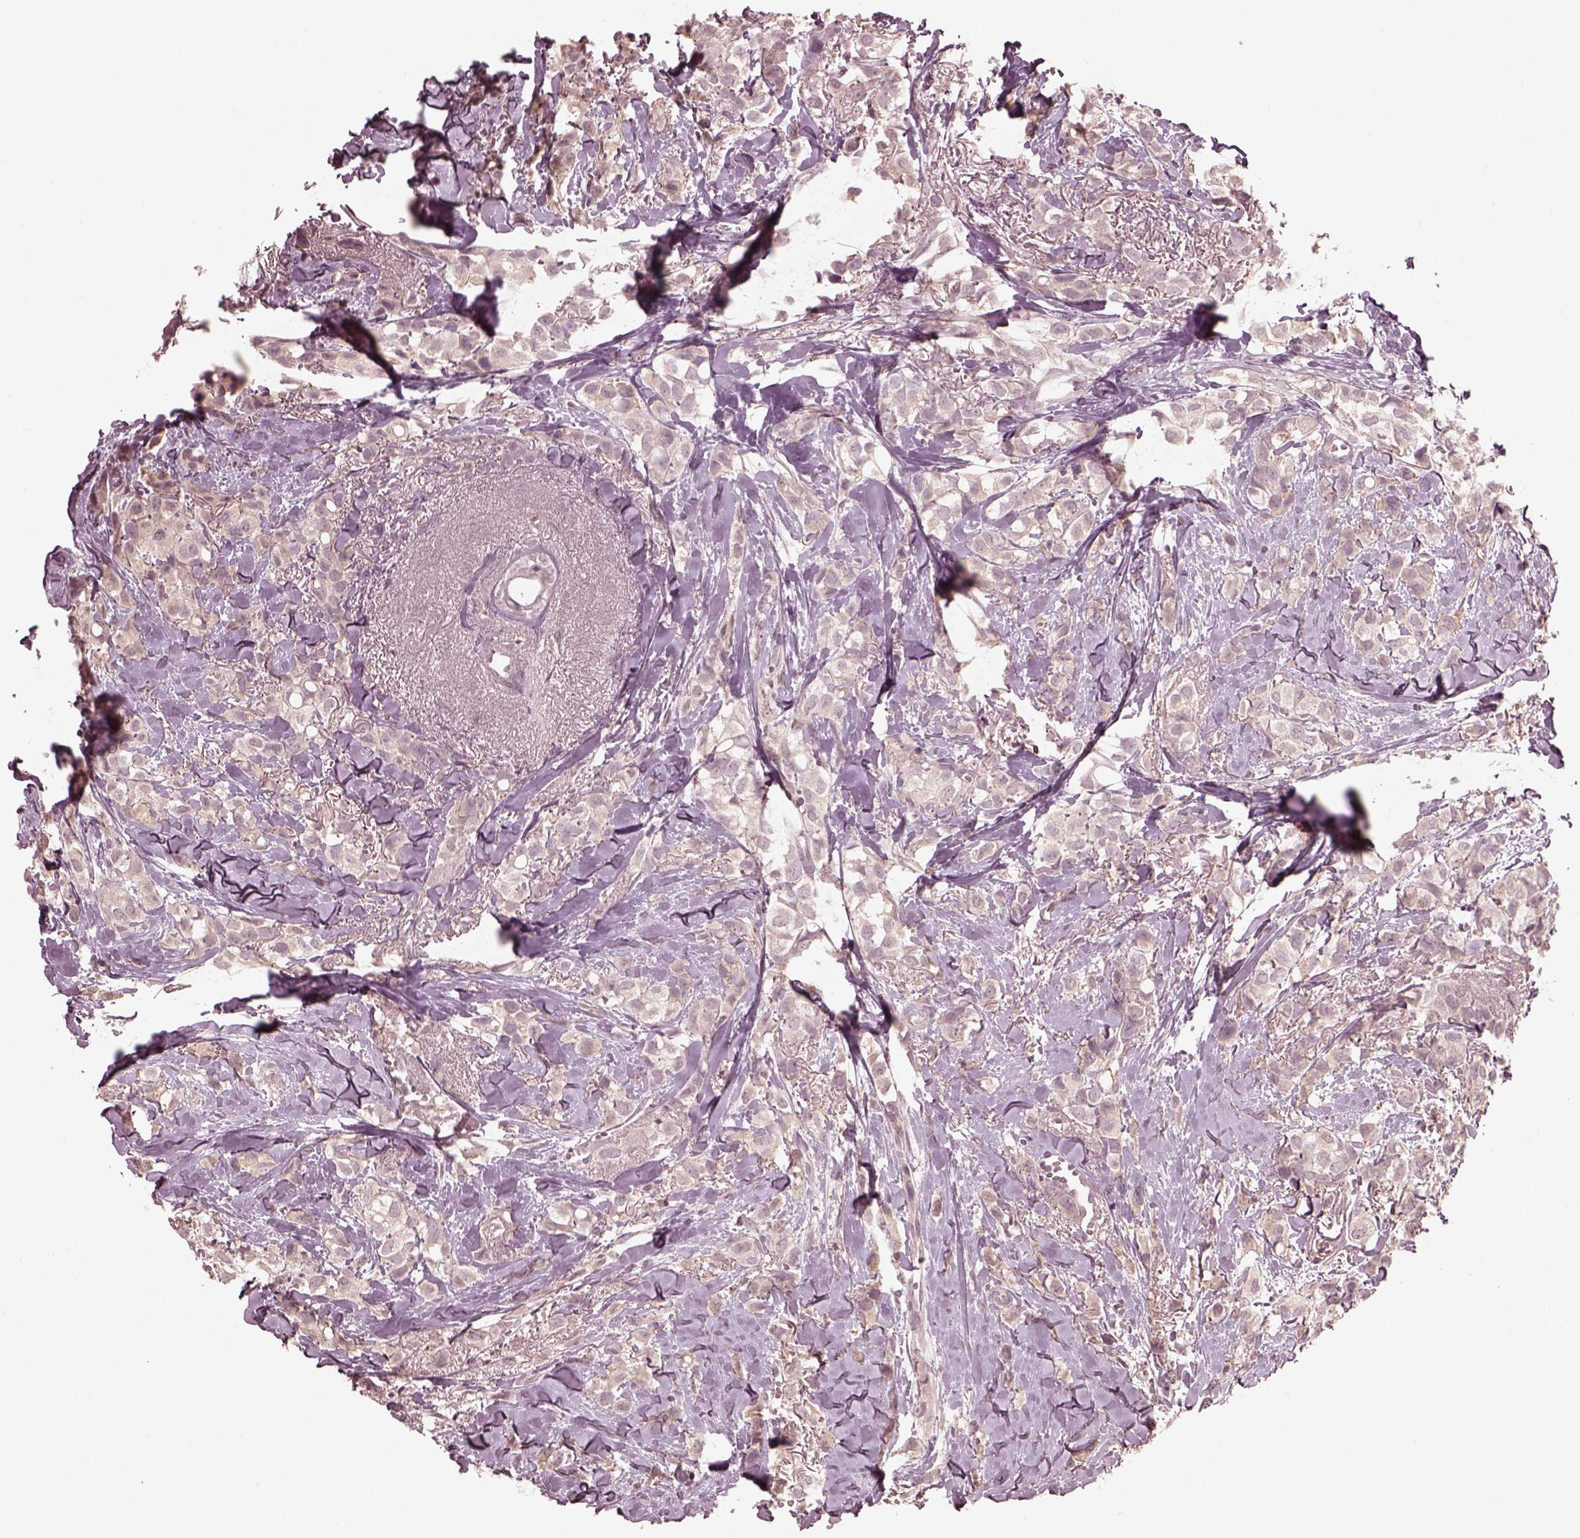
{"staining": {"intensity": "negative", "quantity": "none", "location": "none"}, "tissue": "breast cancer", "cell_type": "Tumor cells", "image_type": "cancer", "snomed": [{"axis": "morphology", "description": "Duct carcinoma"}, {"axis": "topography", "description": "Breast"}], "caption": "High power microscopy histopathology image of an IHC image of invasive ductal carcinoma (breast), revealing no significant staining in tumor cells.", "gene": "VWA5B1", "patient": {"sex": "female", "age": 85}}